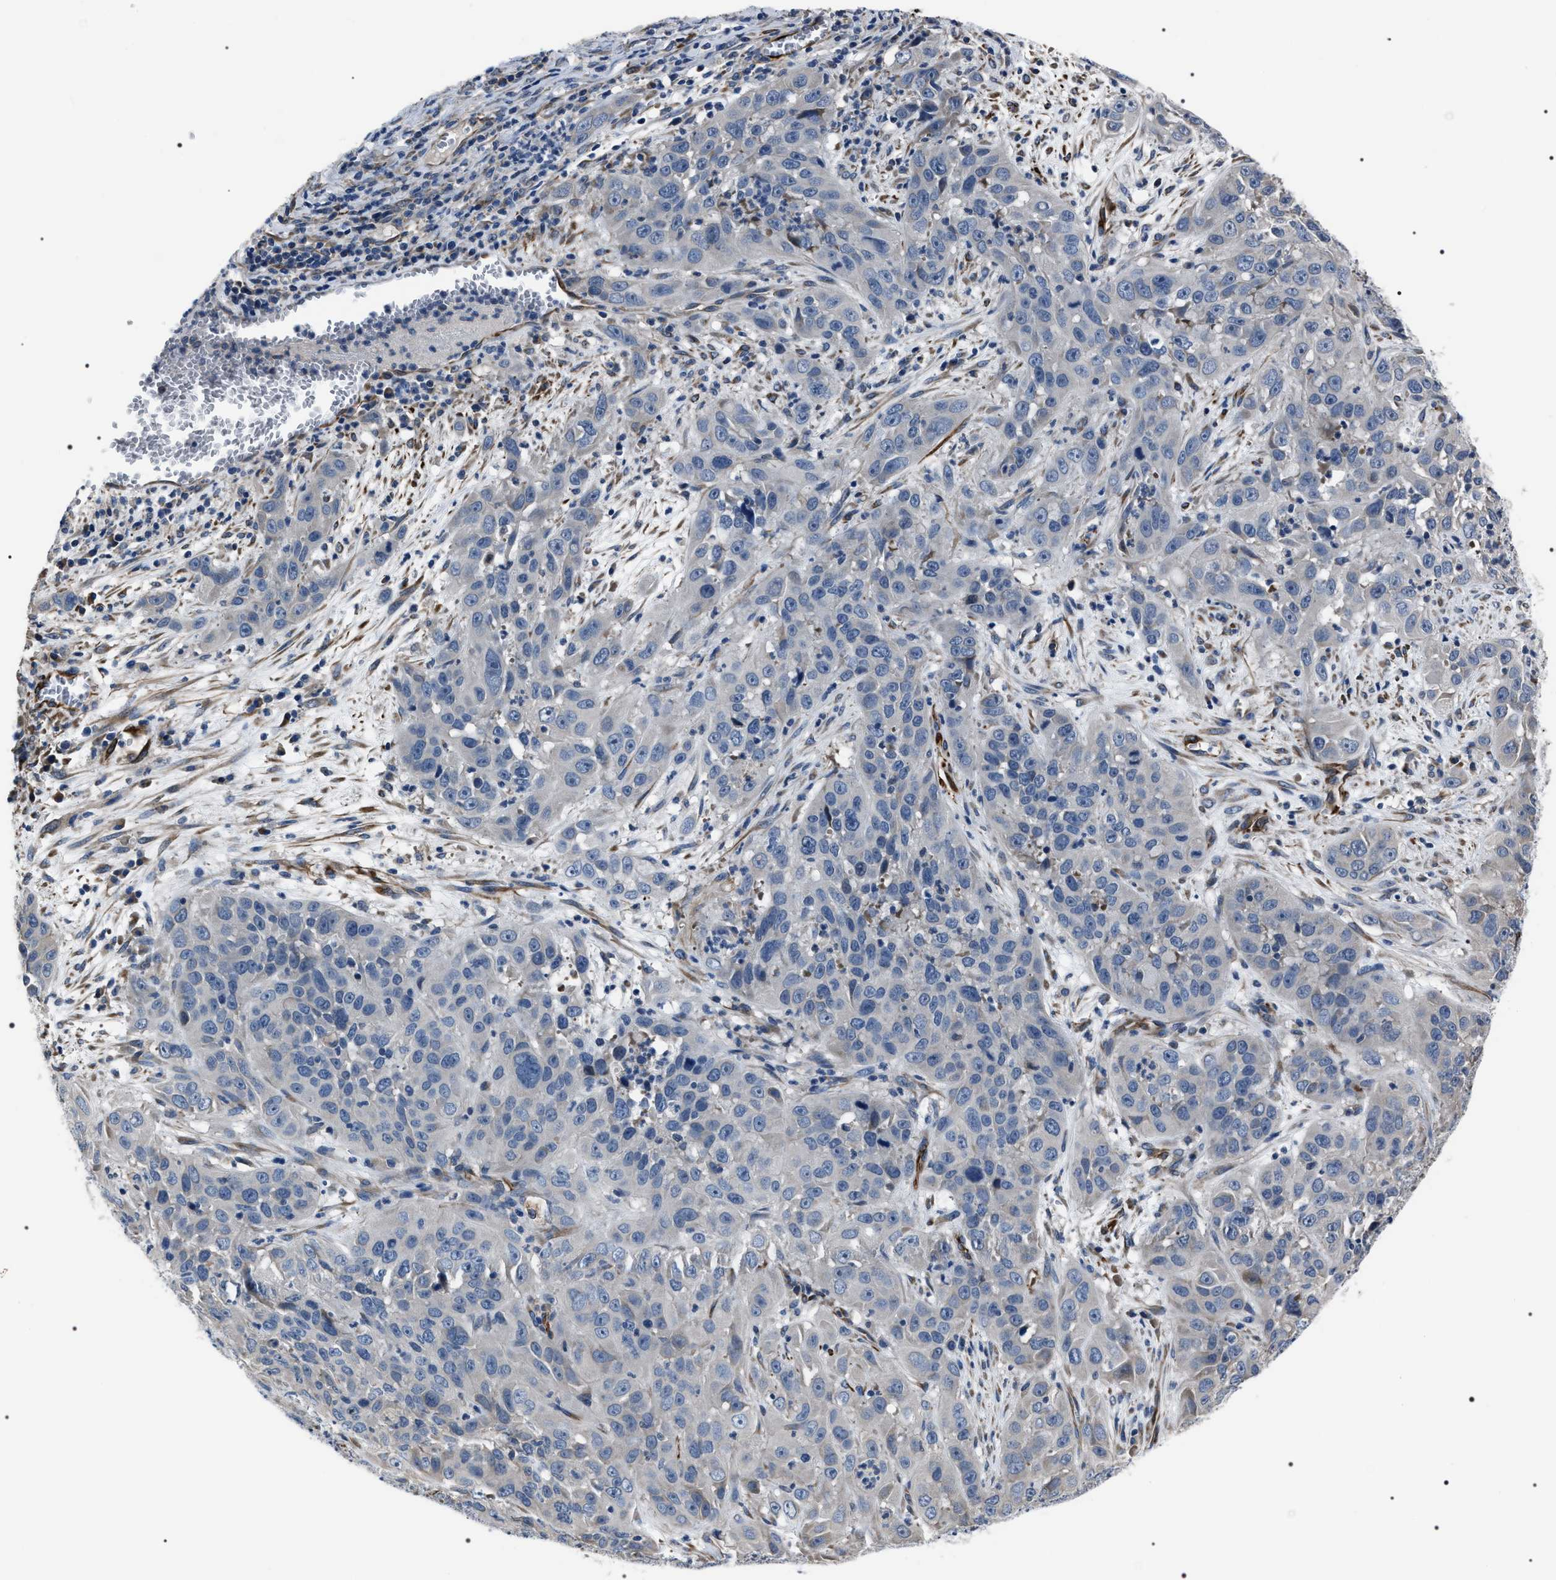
{"staining": {"intensity": "negative", "quantity": "none", "location": "none"}, "tissue": "cervical cancer", "cell_type": "Tumor cells", "image_type": "cancer", "snomed": [{"axis": "morphology", "description": "Squamous cell carcinoma, NOS"}, {"axis": "topography", "description": "Cervix"}], "caption": "An image of squamous cell carcinoma (cervical) stained for a protein shows no brown staining in tumor cells. The staining is performed using DAB brown chromogen with nuclei counter-stained in using hematoxylin.", "gene": "PKD1L1", "patient": {"sex": "female", "age": 32}}